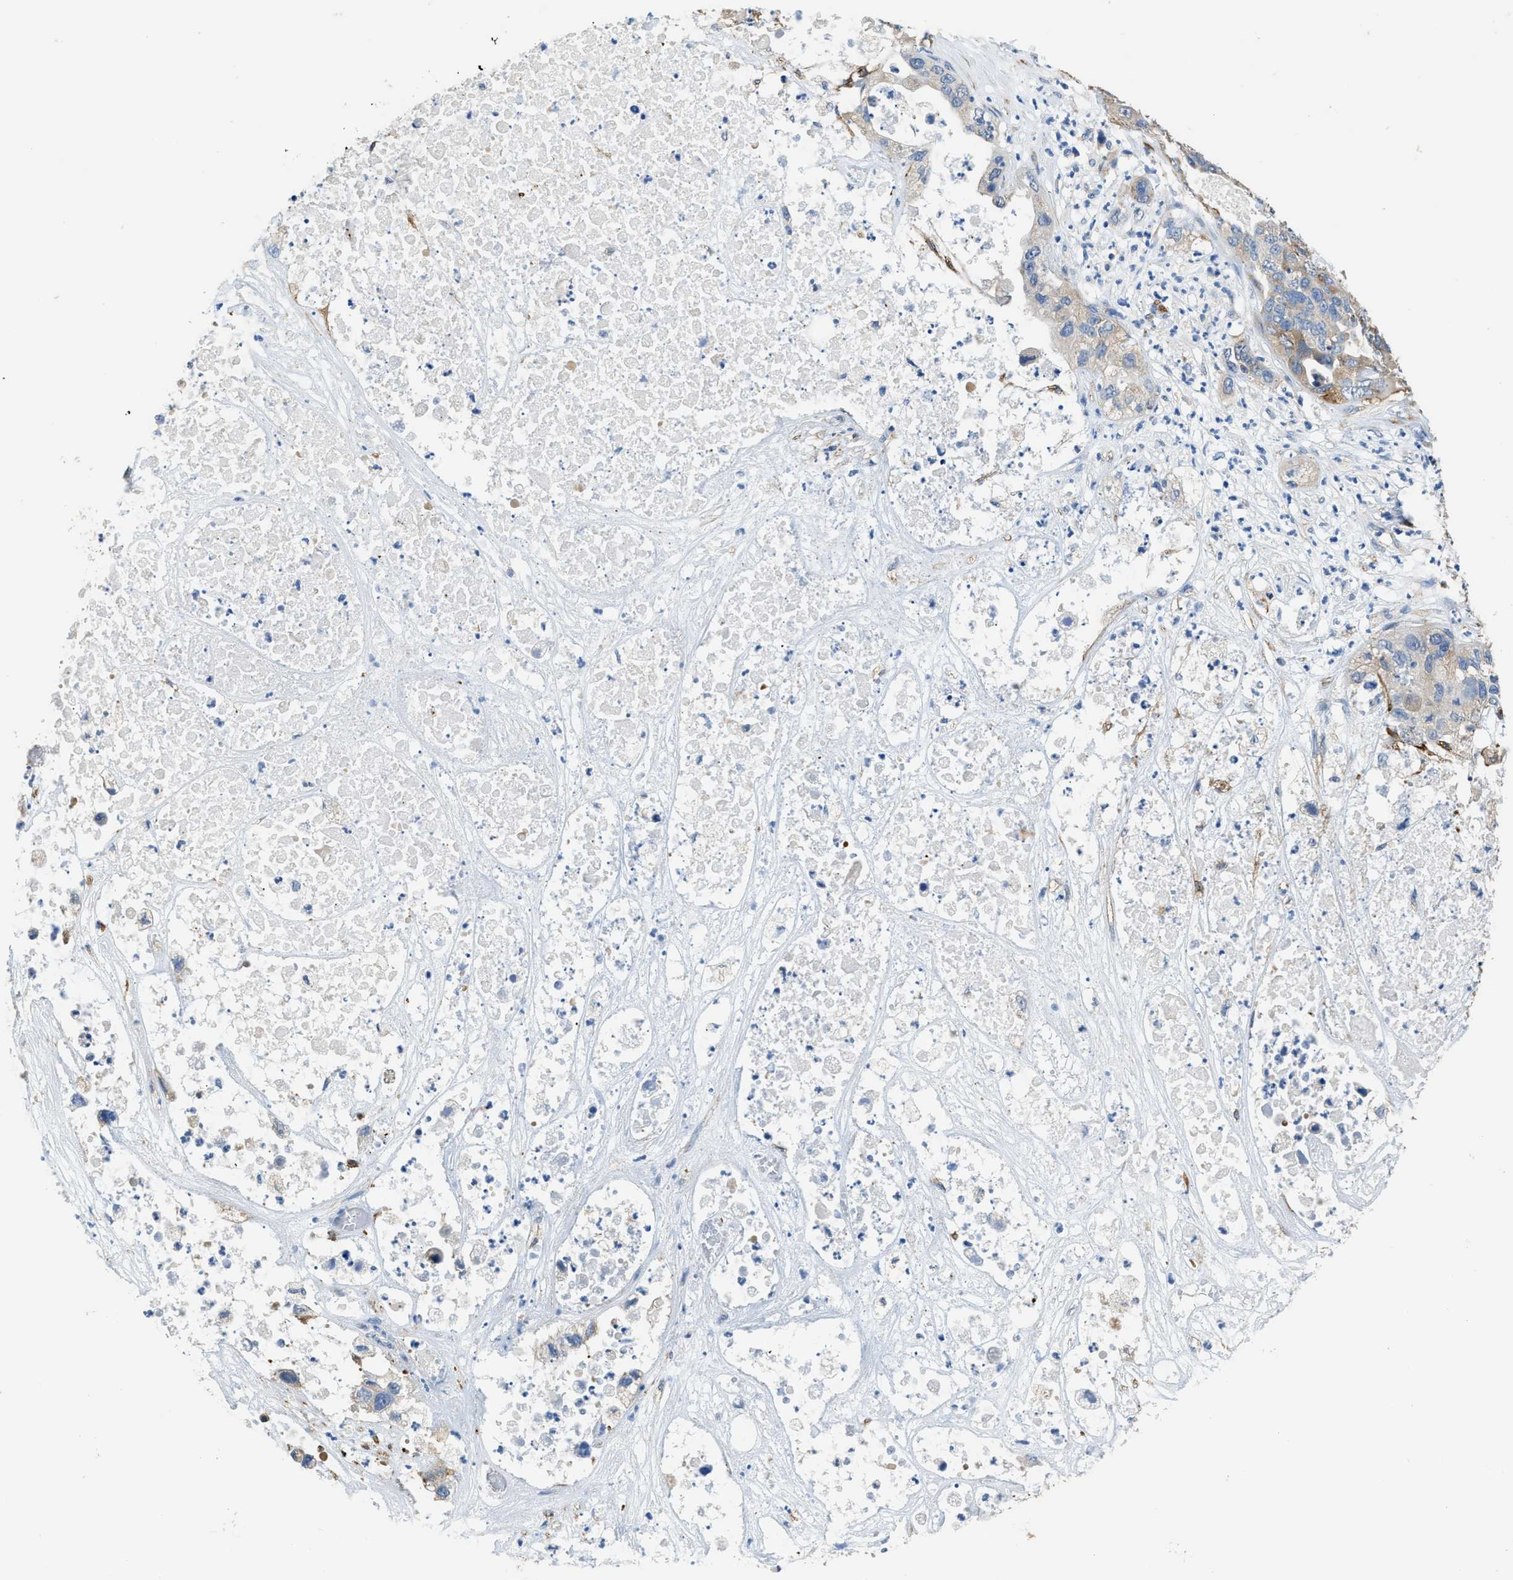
{"staining": {"intensity": "weak", "quantity": "<25%", "location": "cytoplasmic/membranous"}, "tissue": "pancreatic cancer", "cell_type": "Tumor cells", "image_type": "cancer", "snomed": [{"axis": "morphology", "description": "Adenocarcinoma, NOS"}, {"axis": "topography", "description": "Pancreas"}], "caption": "There is no significant positivity in tumor cells of adenocarcinoma (pancreatic).", "gene": "ZSWIM5", "patient": {"sex": "female", "age": 78}}